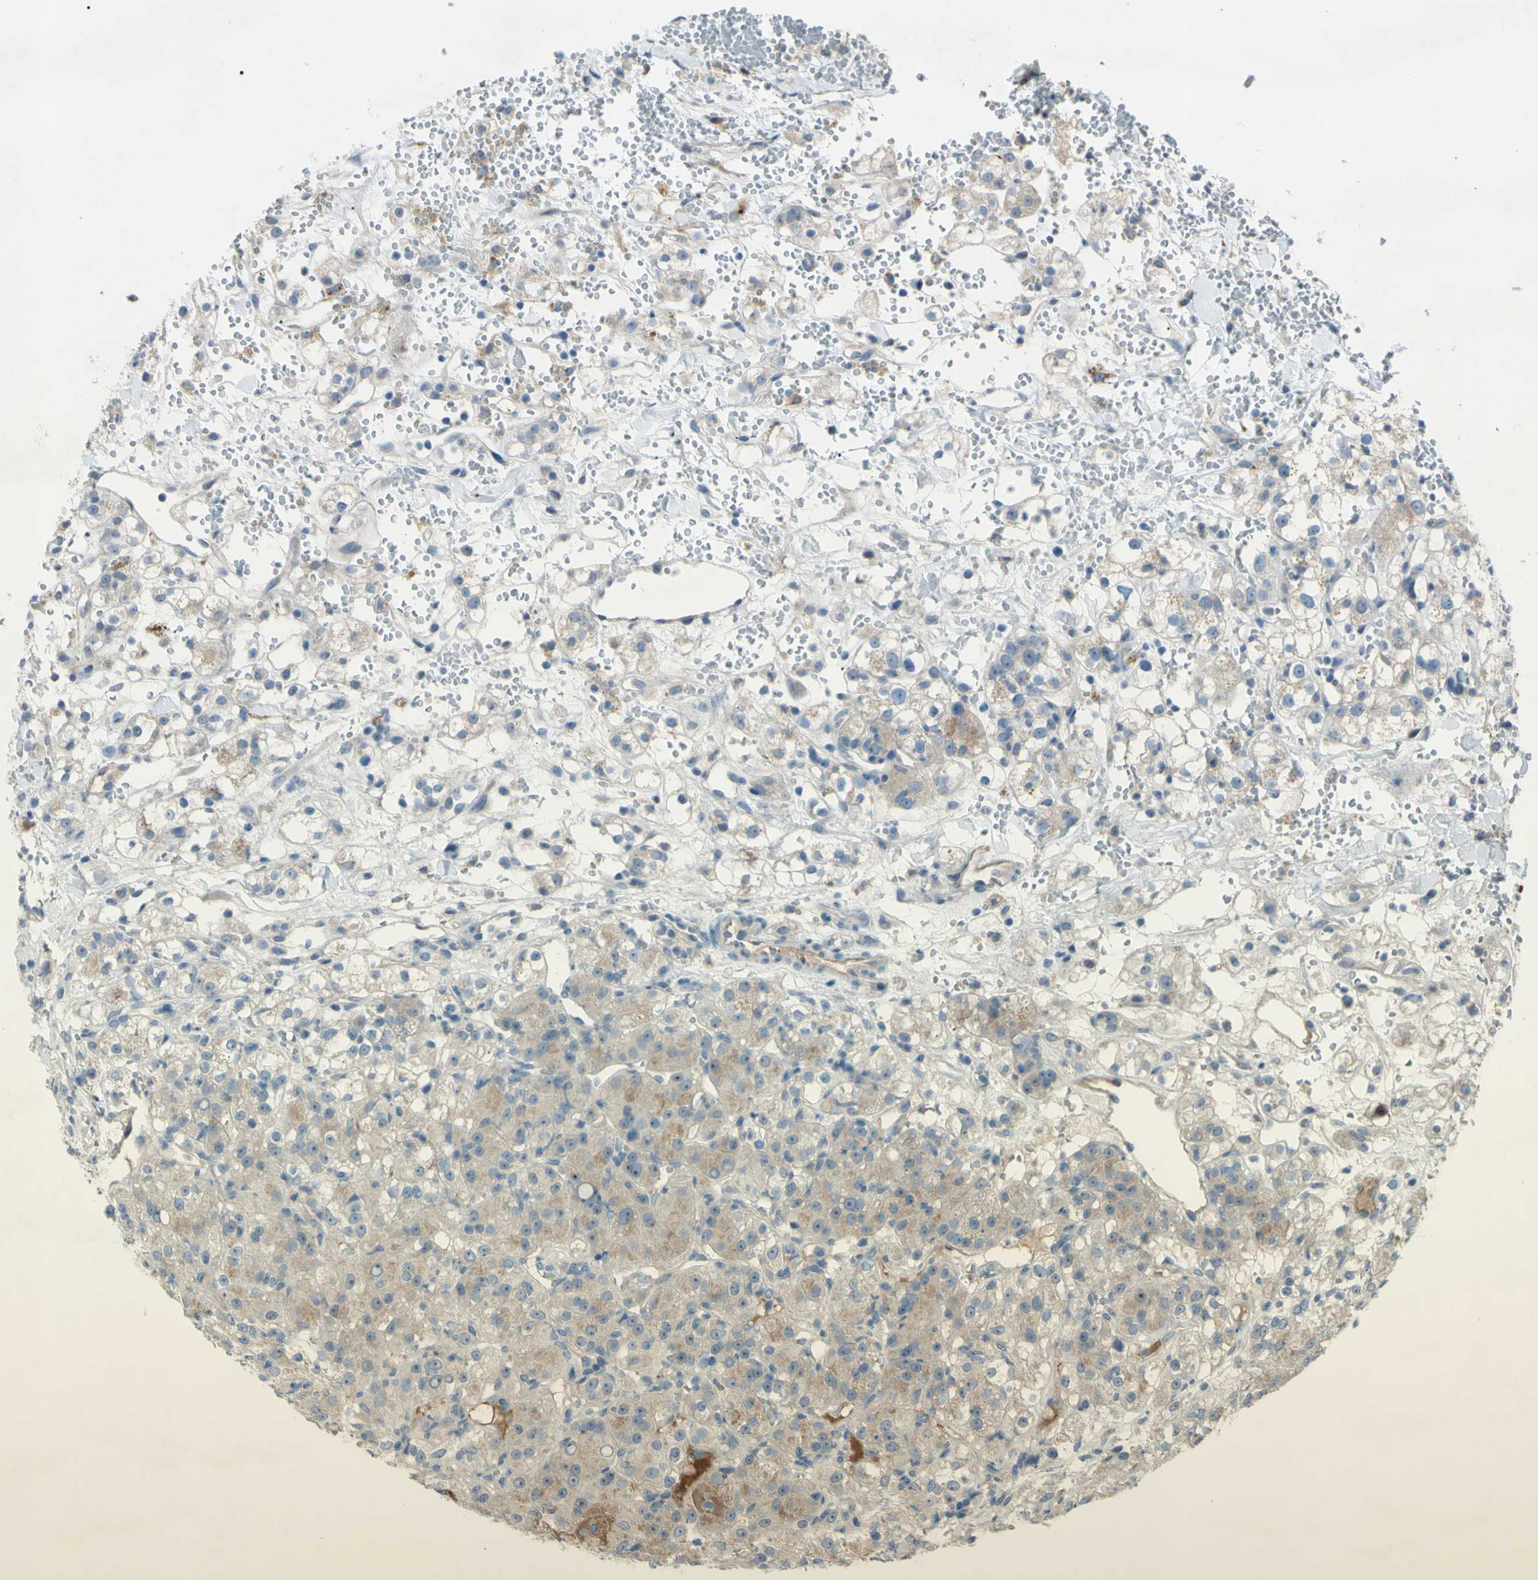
{"staining": {"intensity": "weak", "quantity": "25%-75%", "location": "cytoplasmic/membranous"}, "tissue": "renal cancer", "cell_type": "Tumor cells", "image_type": "cancer", "snomed": [{"axis": "morphology", "description": "Adenocarcinoma, NOS"}, {"axis": "topography", "description": "Kidney"}], "caption": "Renal cancer (adenocarcinoma) stained with a brown dye reveals weak cytoplasmic/membranous positive positivity in approximately 25%-75% of tumor cells.", "gene": "ATRN", "patient": {"sex": "male", "age": 61}}